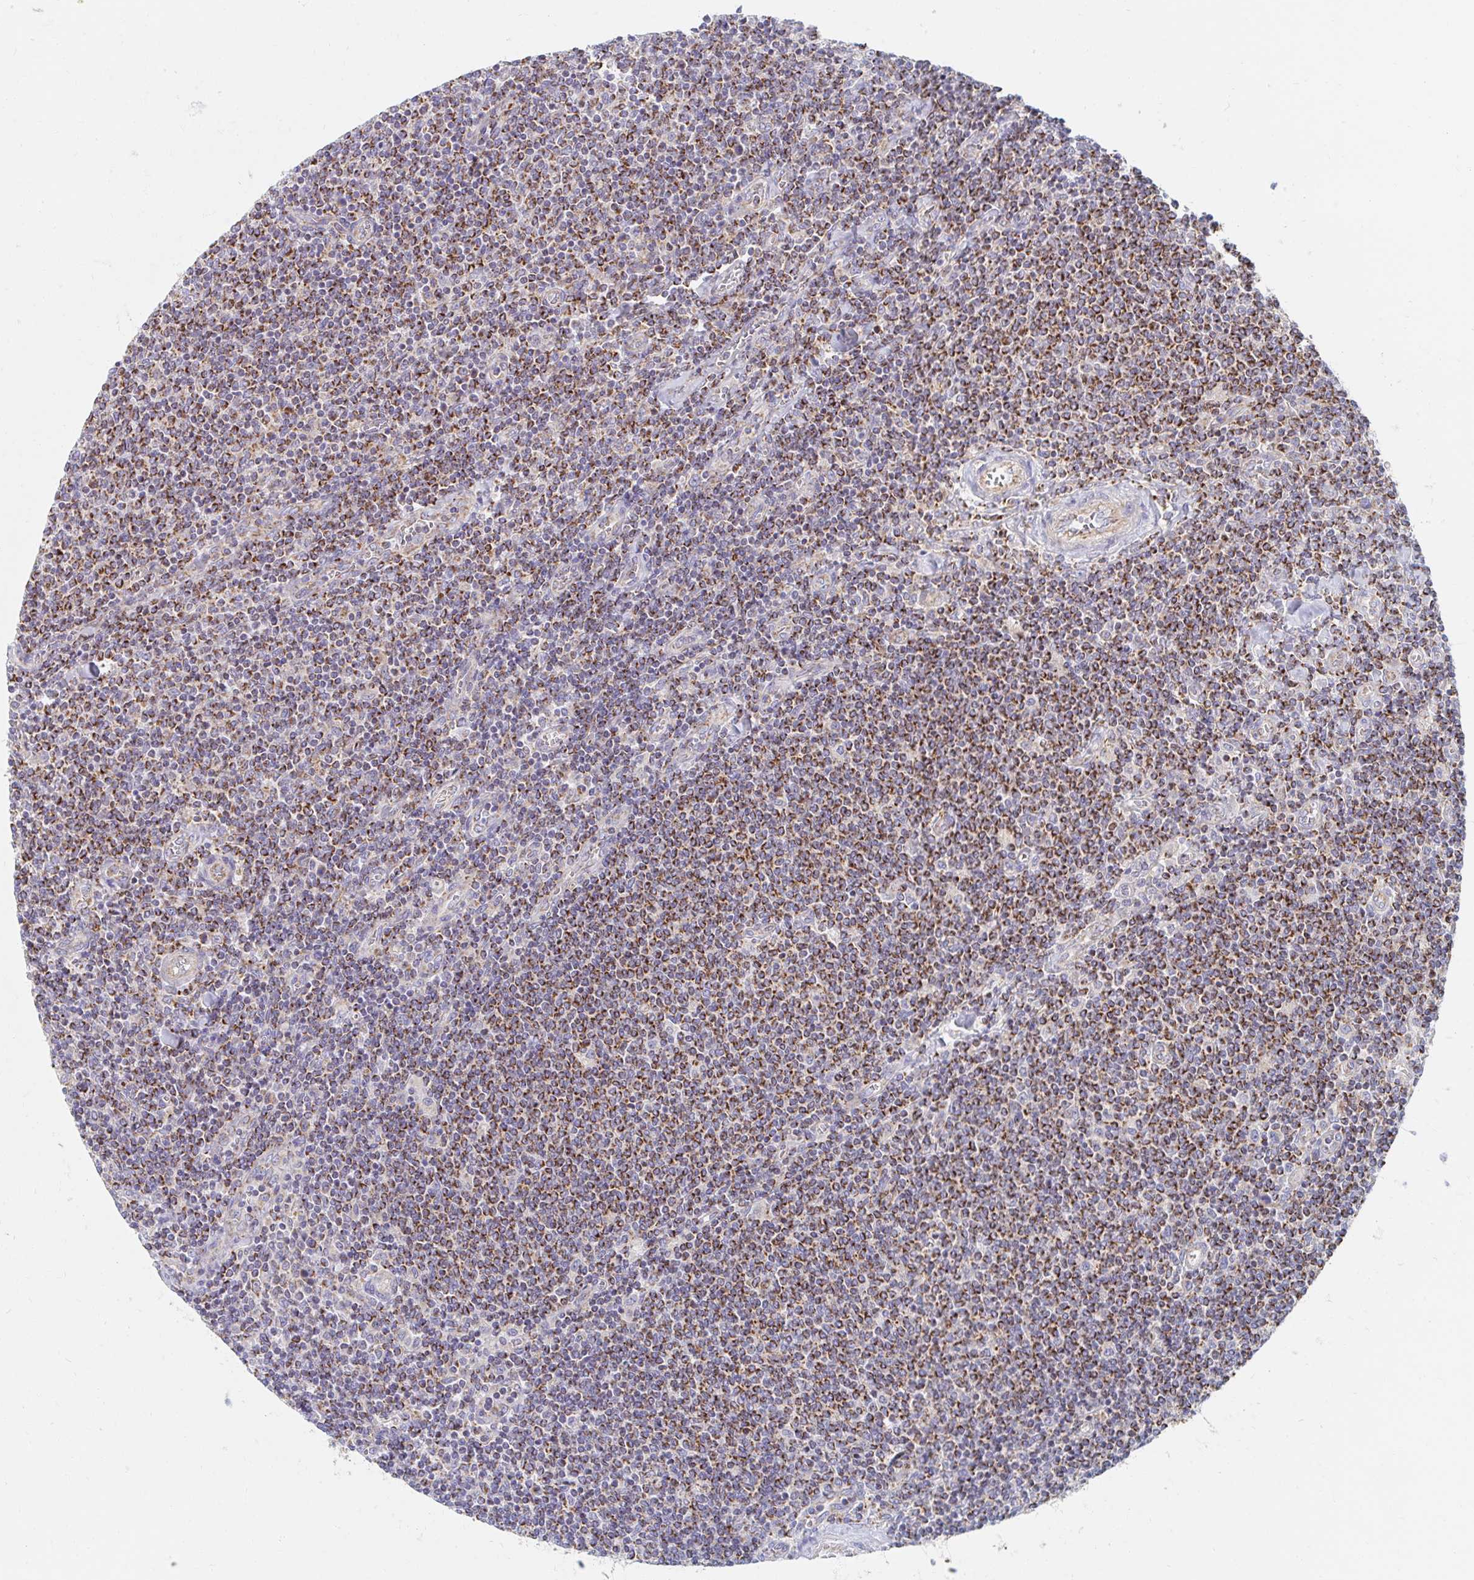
{"staining": {"intensity": "moderate", "quantity": ">75%", "location": "cytoplasmic/membranous"}, "tissue": "lymphoma", "cell_type": "Tumor cells", "image_type": "cancer", "snomed": [{"axis": "morphology", "description": "Malignant lymphoma, non-Hodgkin's type, Low grade"}, {"axis": "topography", "description": "Lymph node"}], "caption": "Immunohistochemical staining of malignant lymphoma, non-Hodgkin's type (low-grade) demonstrates medium levels of moderate cytoplasmic/membranous protein expression in approximately >75% of tumor cells.", "gene": "MAVS", "patient": {"sex": "male", "age": 52}}